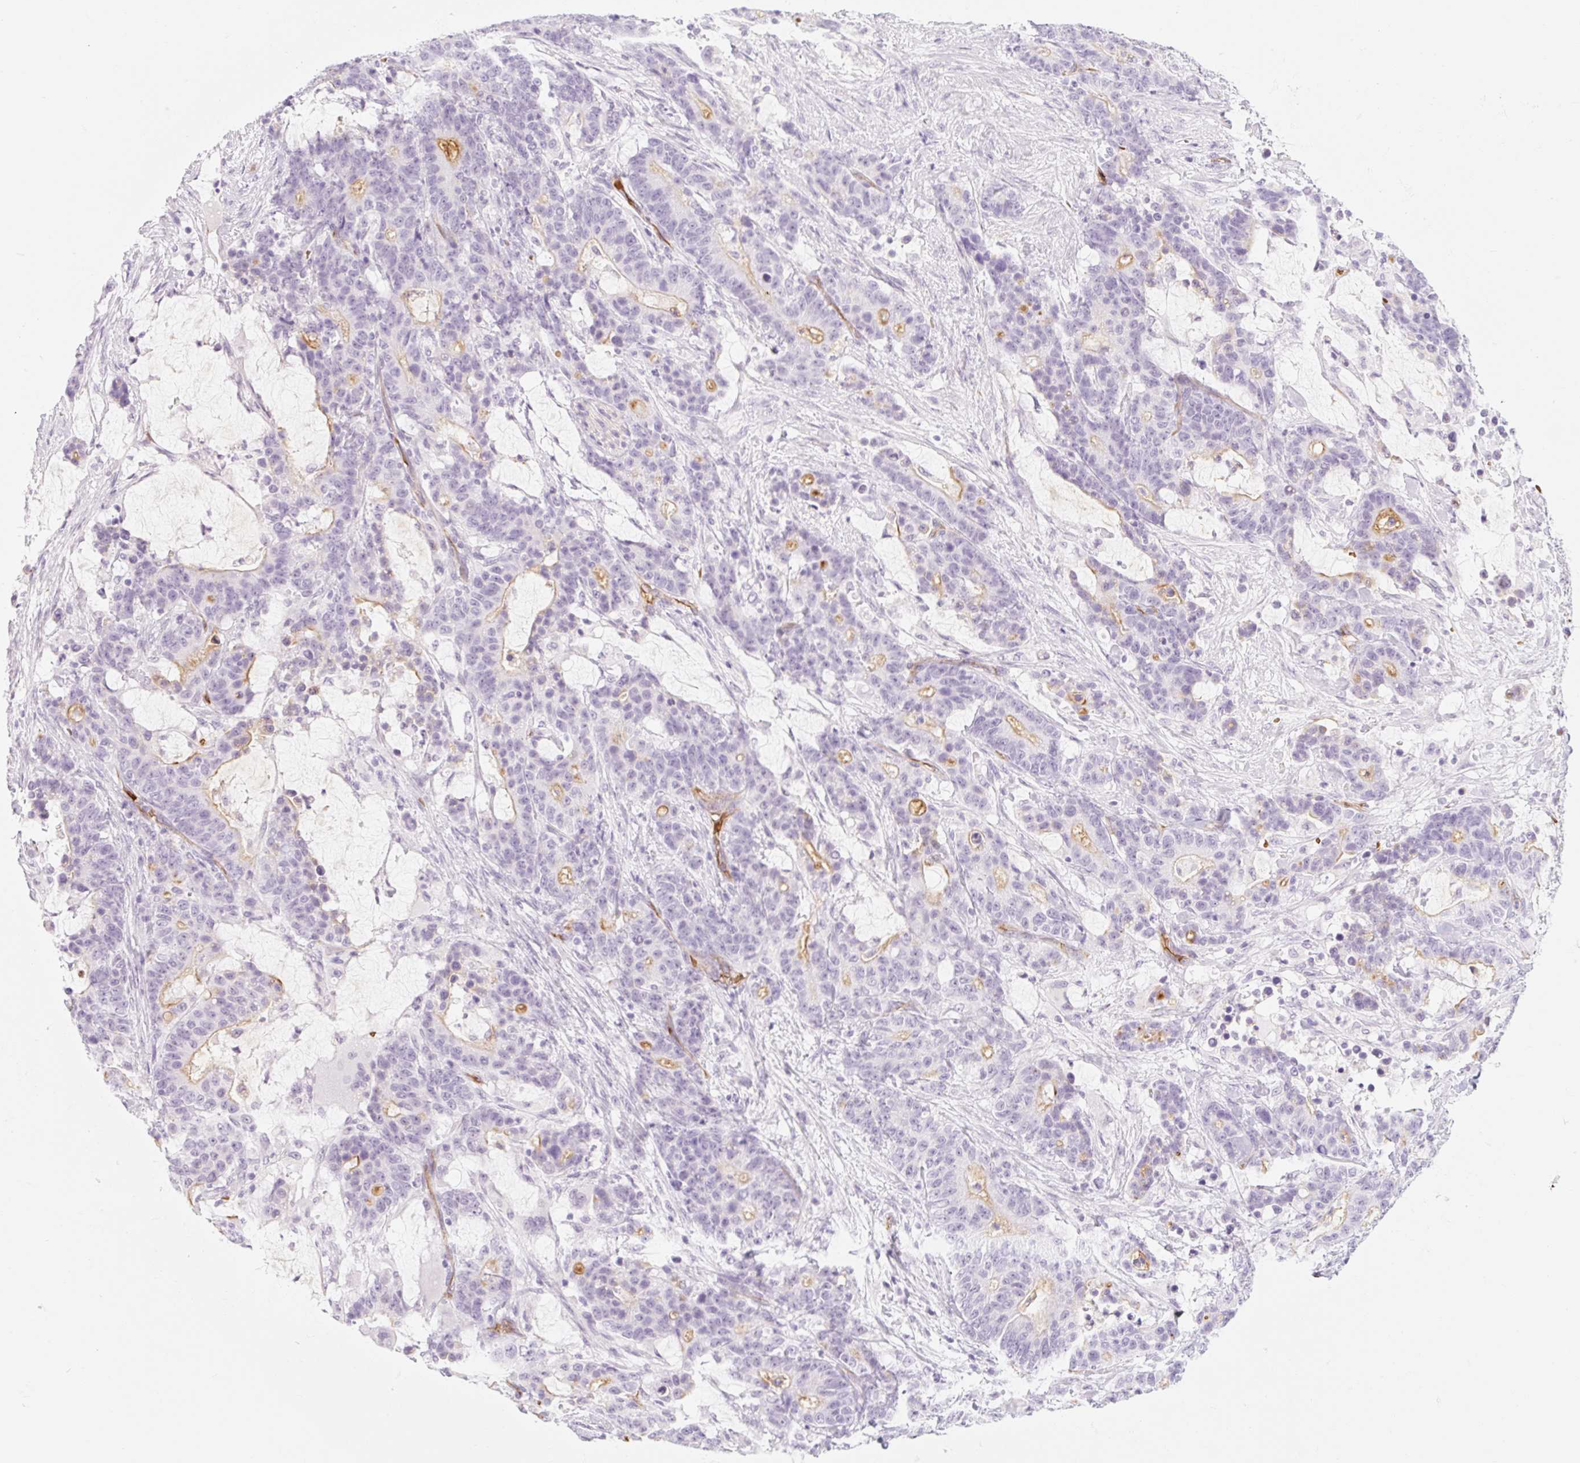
{"staining": {"intensity": "weak", "quantity": "<25%", "location": "cytoplasmic/membranous"}, "tissue": "stomach cancer", "cell_type": "Tumor cells", "image_type": "cancer", "snomed": [{"axis": "morphology", "description": "Normal tissue, NOS"}, {"axis": "morphology", "description": "Adenocarcinoma, NOS"}, {"axis": "topography", "description": "Stomach"}], "caption": "Tumor cells show no significant expression in stomach cancer.", "gene": "TAF1L", "patient": {"sex": "female", "age": 64}}